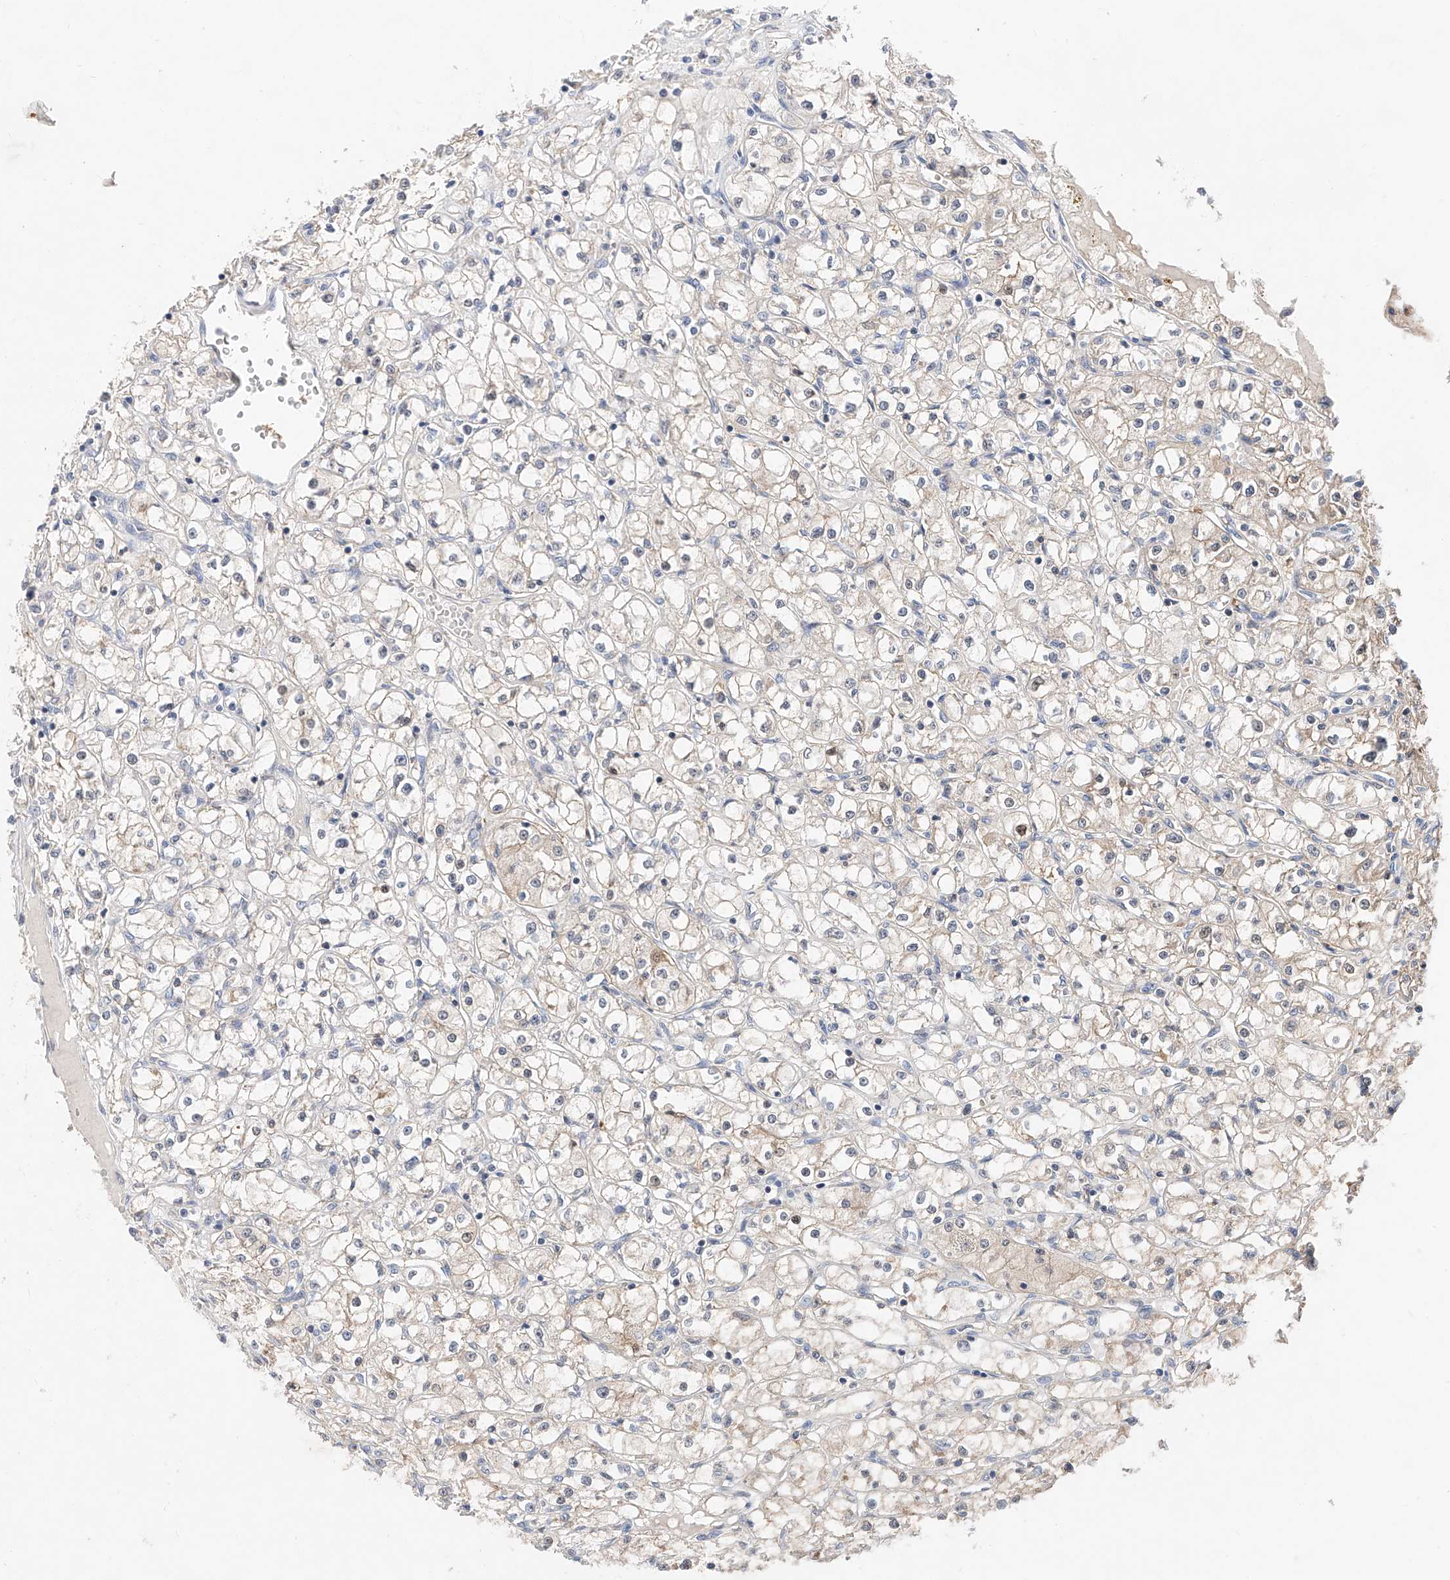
{"staining": {"intensity": "weak", "quantity": "25%-75%", "location": "cytoplasmic/membranous"}, "tissue": "renal cancer", "cell_type": "Tumor cells", "image_type": "cancer", "snomed": [{"axis": "morphology", "description": "Adenocarcinoma, NOS"}, {"axis": "topography", "description": "Kidney"}], "caption": "A high-resolution micrograph shows immunohistochemistry staining of renal cancer, which demonstrates weak cytoplasmic/membranous staining in approximately 25%-75% of tumor cells.", "gene": "FUCA2", "patient": {"sex": "male", "age": 56}}